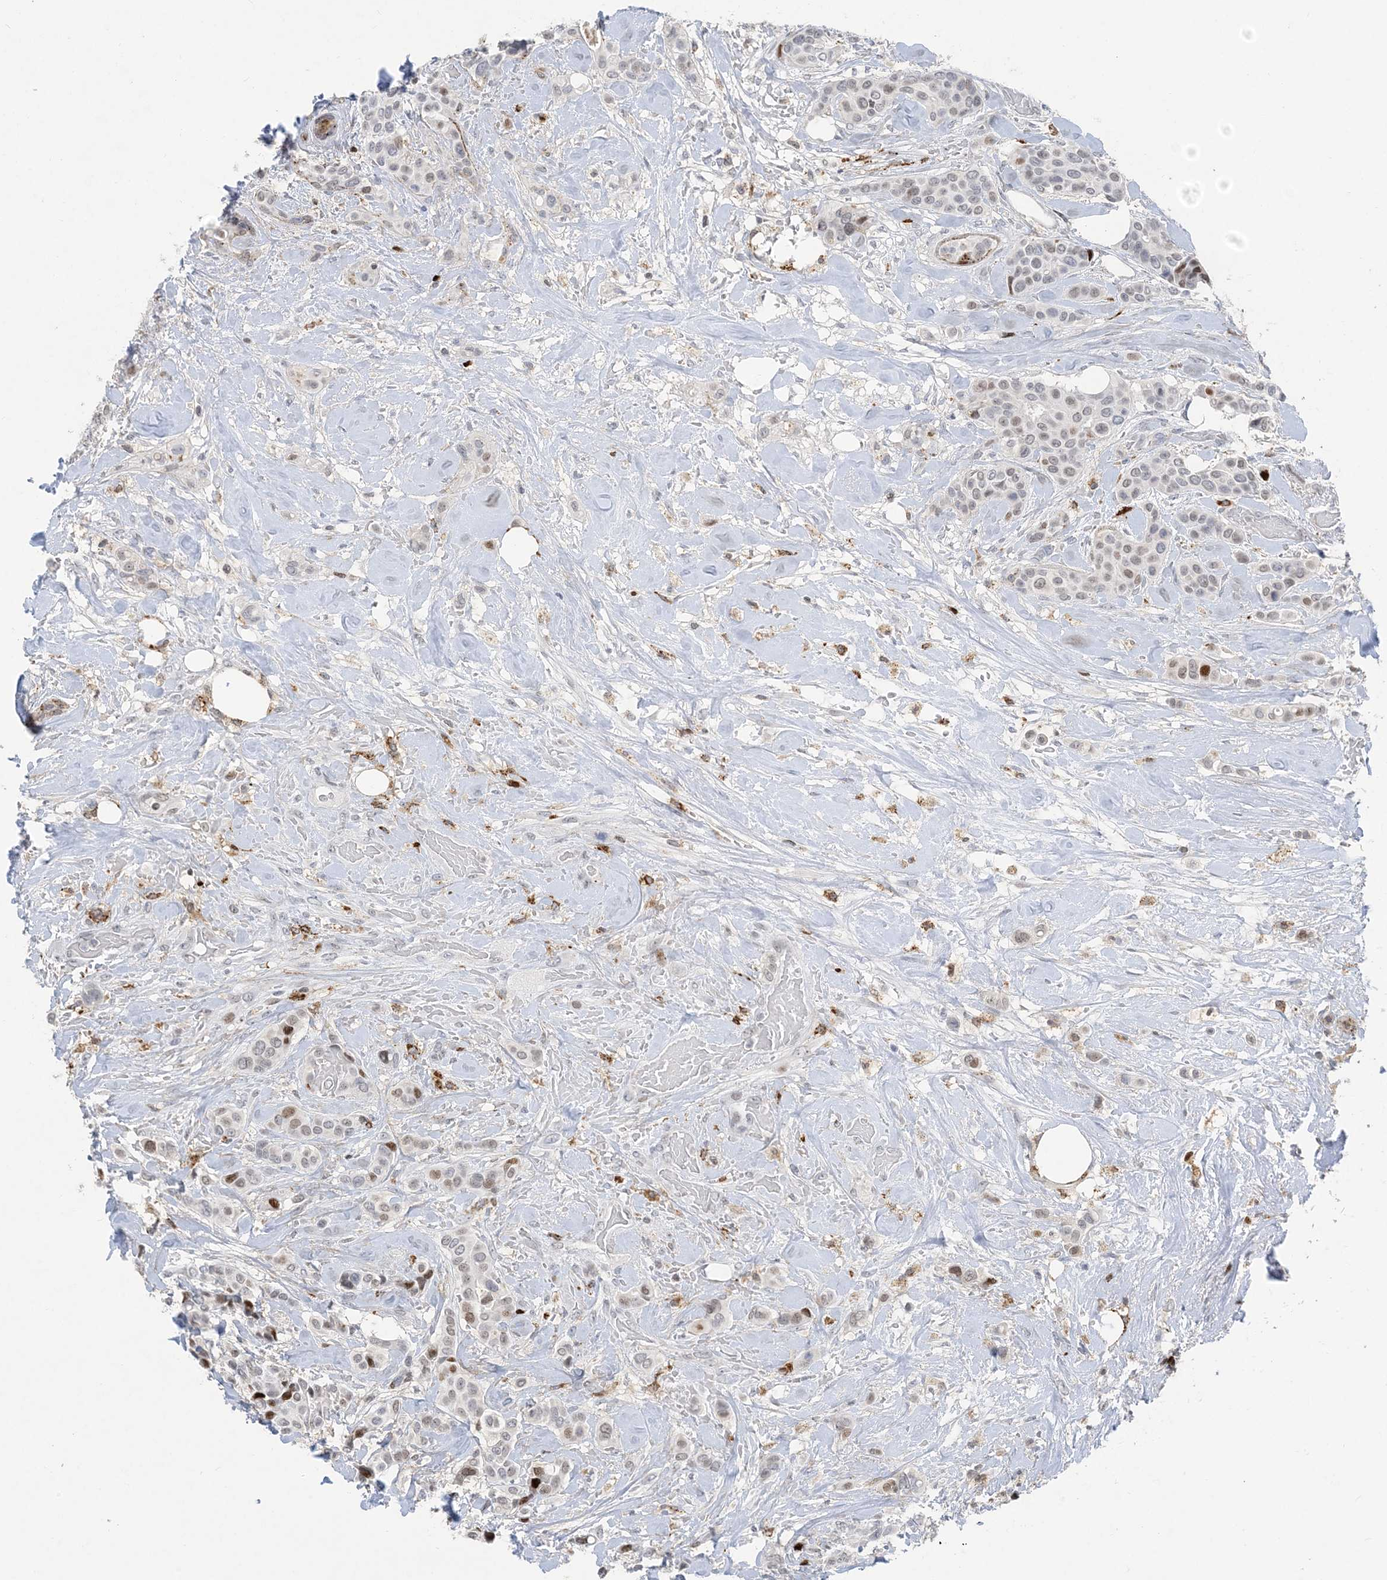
{"staining": {"intensity": "moderate", "quantity": "<25%", "location": "nuclear"}, "tissue": "breast cancer", "cell_type": "Tumor cells", "image_type": "cancer", "snomed": [{"axis": "morphology", "description": "Lobular carcinoma"}, {"axis": "topography", "description": "Breast"}], "caption": "The image demonstrates immunohistochemical staining of breast cancer (lobular carcinoma). There is moderate nuclear positivity is appreciated in about <25% of tumor cells.", "gene": "SLC25A53", "patient": {"sex": "female", "age": 51}}